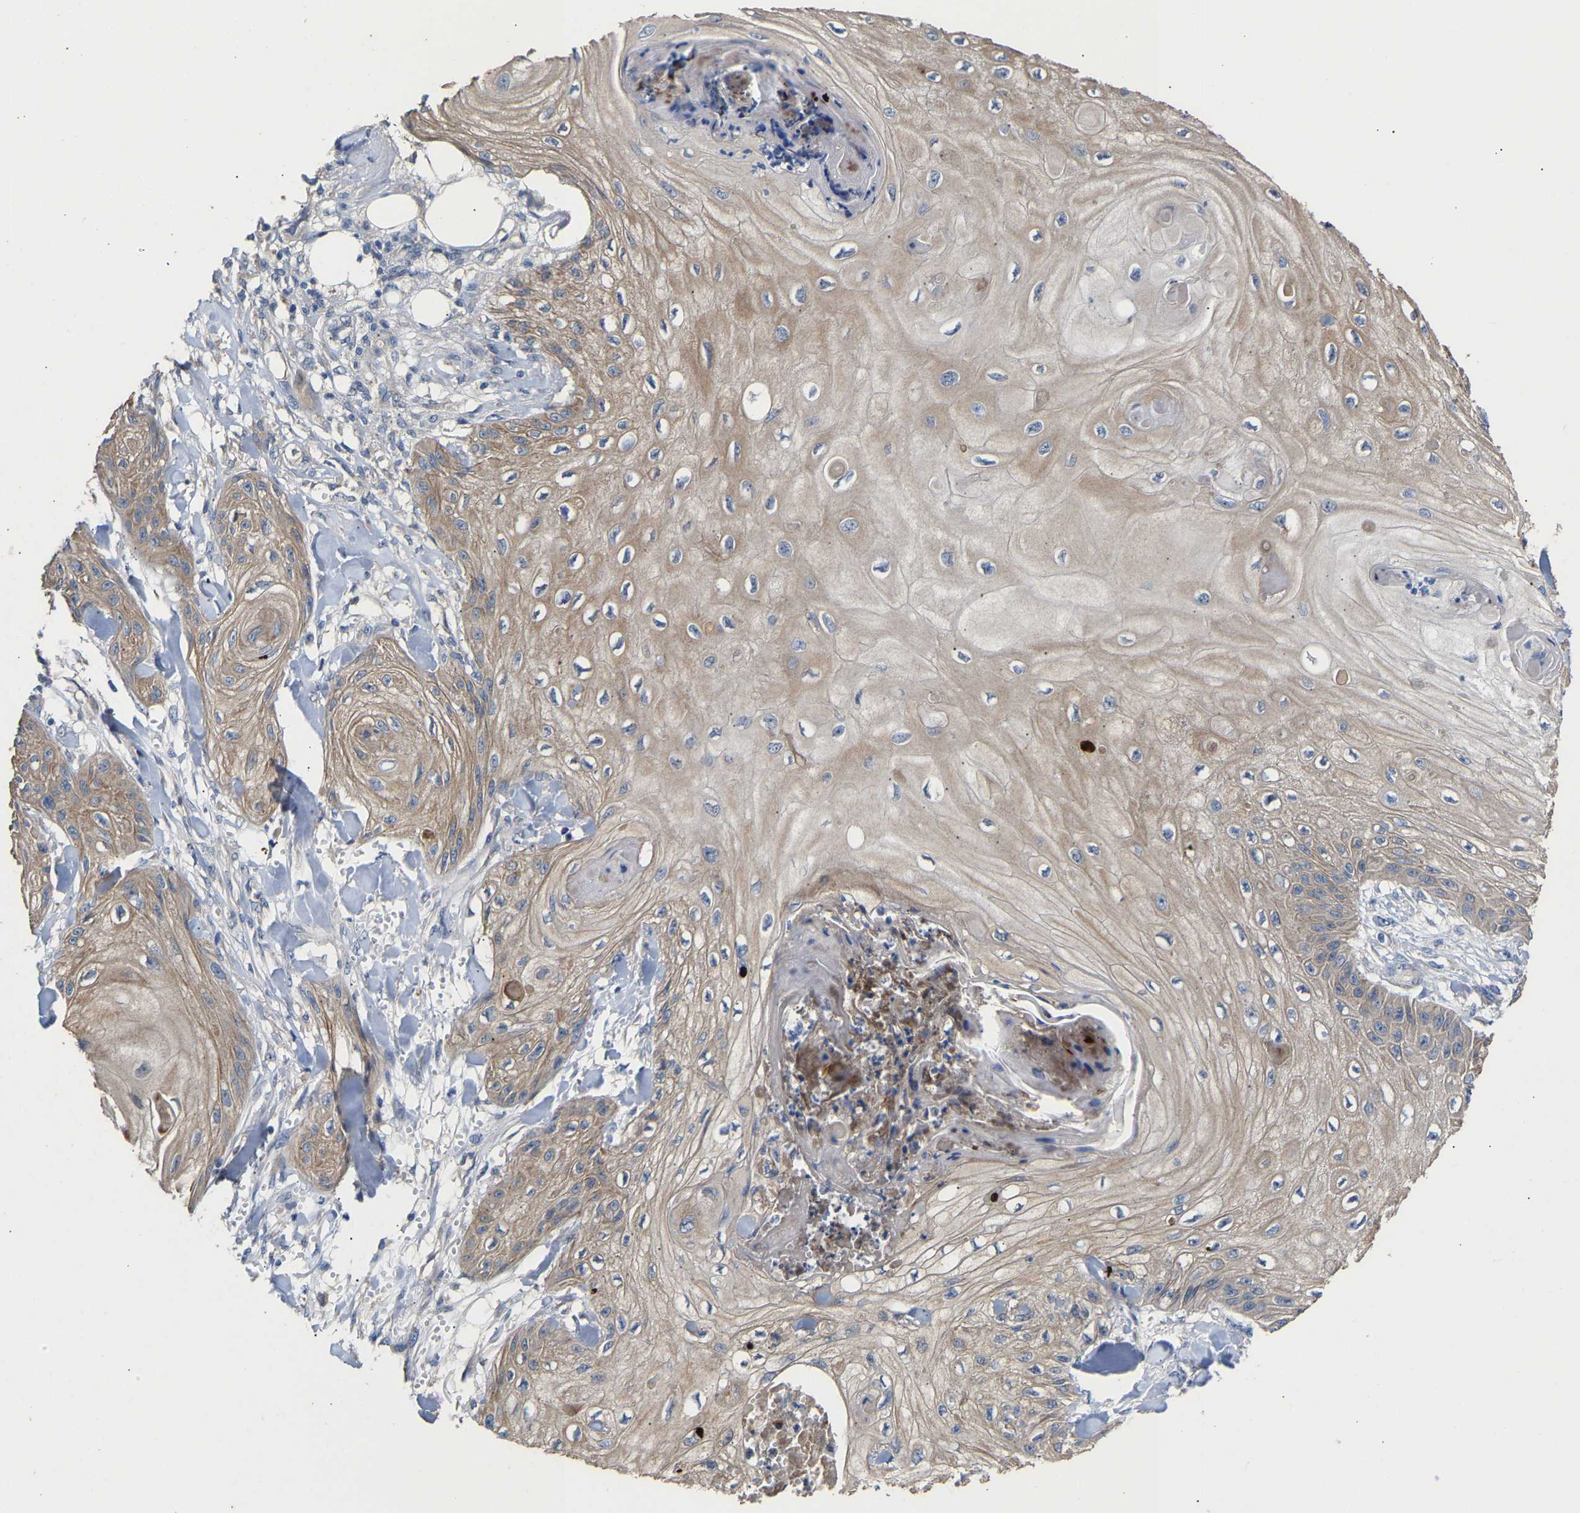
{"staining": {"intensity": "weak", "quantity": "25%-75%", "location": "cytoplasmic/membranous"}, "tissue": "skin cancer", "cell_type": "Tumor cells", "image_type": "cancer", "snomed": [{"axis": "morphology", "description": "Squamous cell carcinoma, NOS"}, {"axis": "topography", "description": "Skin"}], "caption": "A high-resolution histopathology image shows immunohistochemistry (IHC) staining of squamous cell carcinoma (skin), which exhibits weak cytoplasmic/membranous positivity in about 25%-75% of tumor cells.", "gene": "KASH5", "patient": {"sex": "male", "age": 74}}